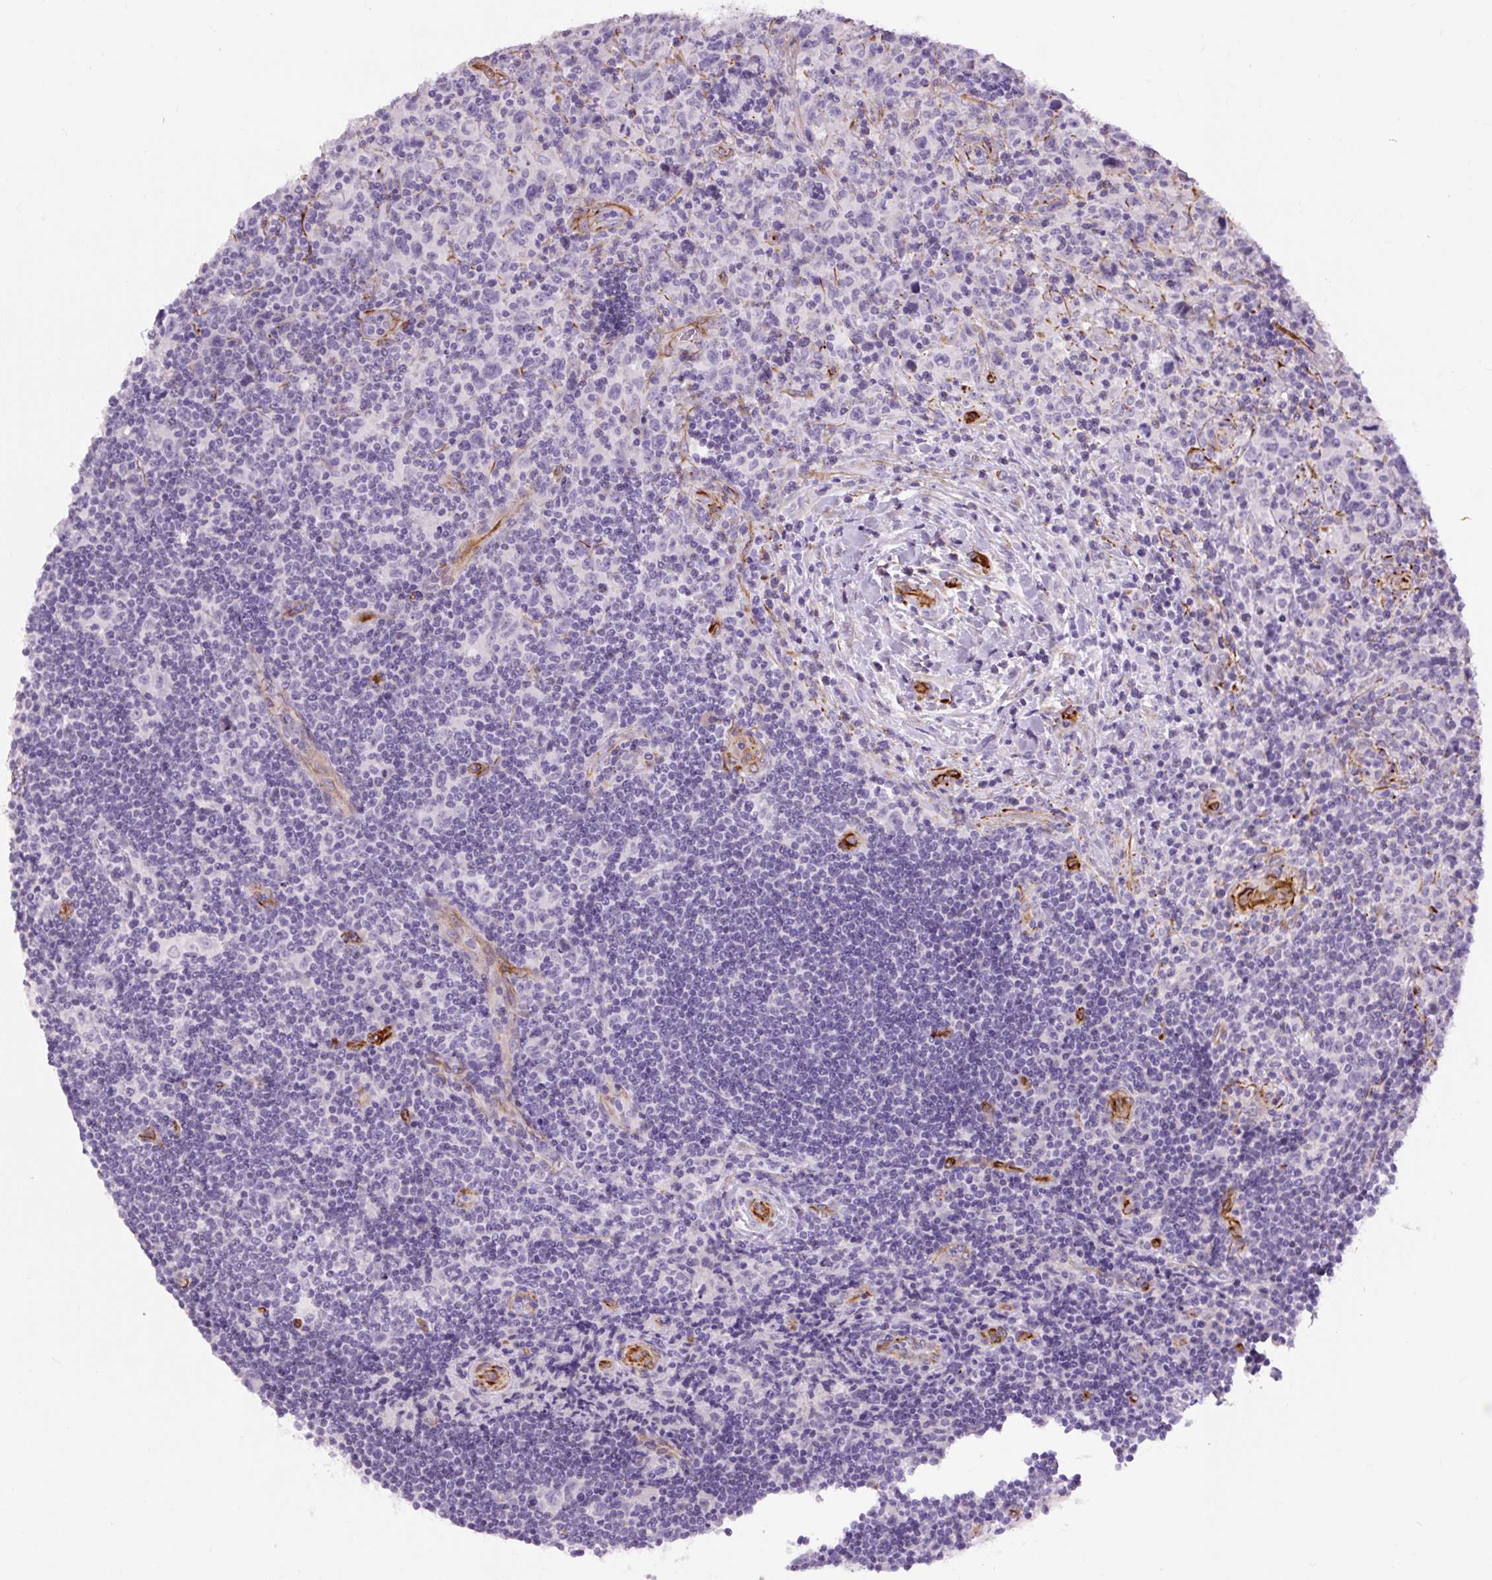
{"staining": {"intensity": "negative", "quantity": "none", "location": "none"}, "tissue": "lymphoma", "cell_type": "Tumor cells", "image_type": "cancer", "snomed": [{"axis": "morphology", "description": "Hodgkin's disease, NOS"}, {"axis": "topography", "description": "Lymph node"}], "caption": "DAB (3,3'-diaminobenzidine) immunohistochemical staining of human lymphoma shows no significant staining in tumor cells. (DAB immunohistochemistry (IHC), high magnification).", "gene": "NES", "patient": {"sex": "female", "age": 18}}